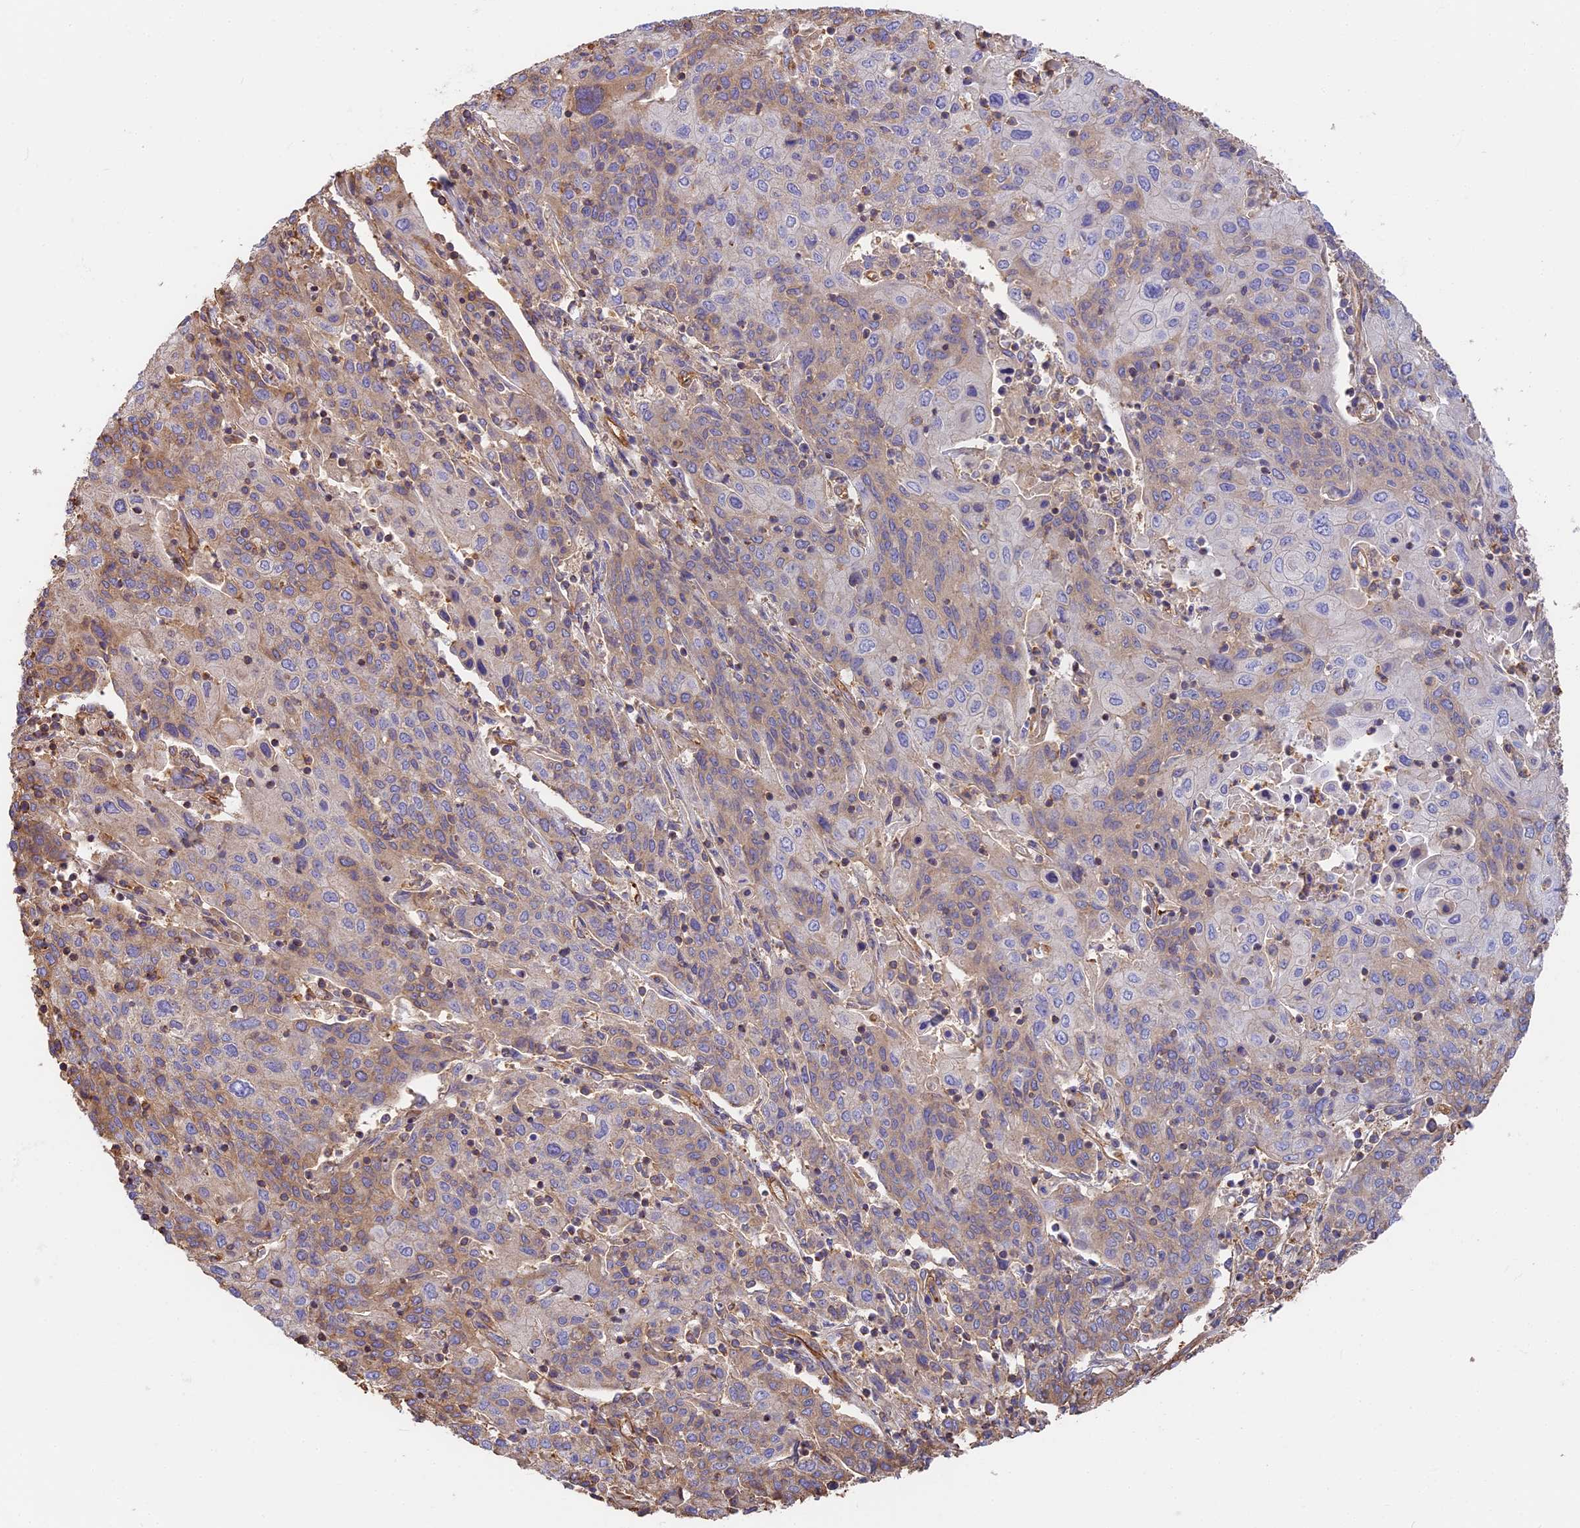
{"staining": {"intensity": "weak", "quantity": "<25%", "location": "cytoplasmic/membranous"}, "tissue": "cervical cancer", "cell_type": "Tumor cells", "image_type": "cancer", "snomed": [{"axis": "morphology", "description": "Squamous cell carcinoma, NOS"}, {"axis": "topography", "description": "Cervix"}], "caption": "Immunohistochemical staining of squamous cell carcinoma (cervical) exhibits no significant expression in tumor cells.", "gene": "VPS18", "patient": {"sex": "female", "age": 67}}